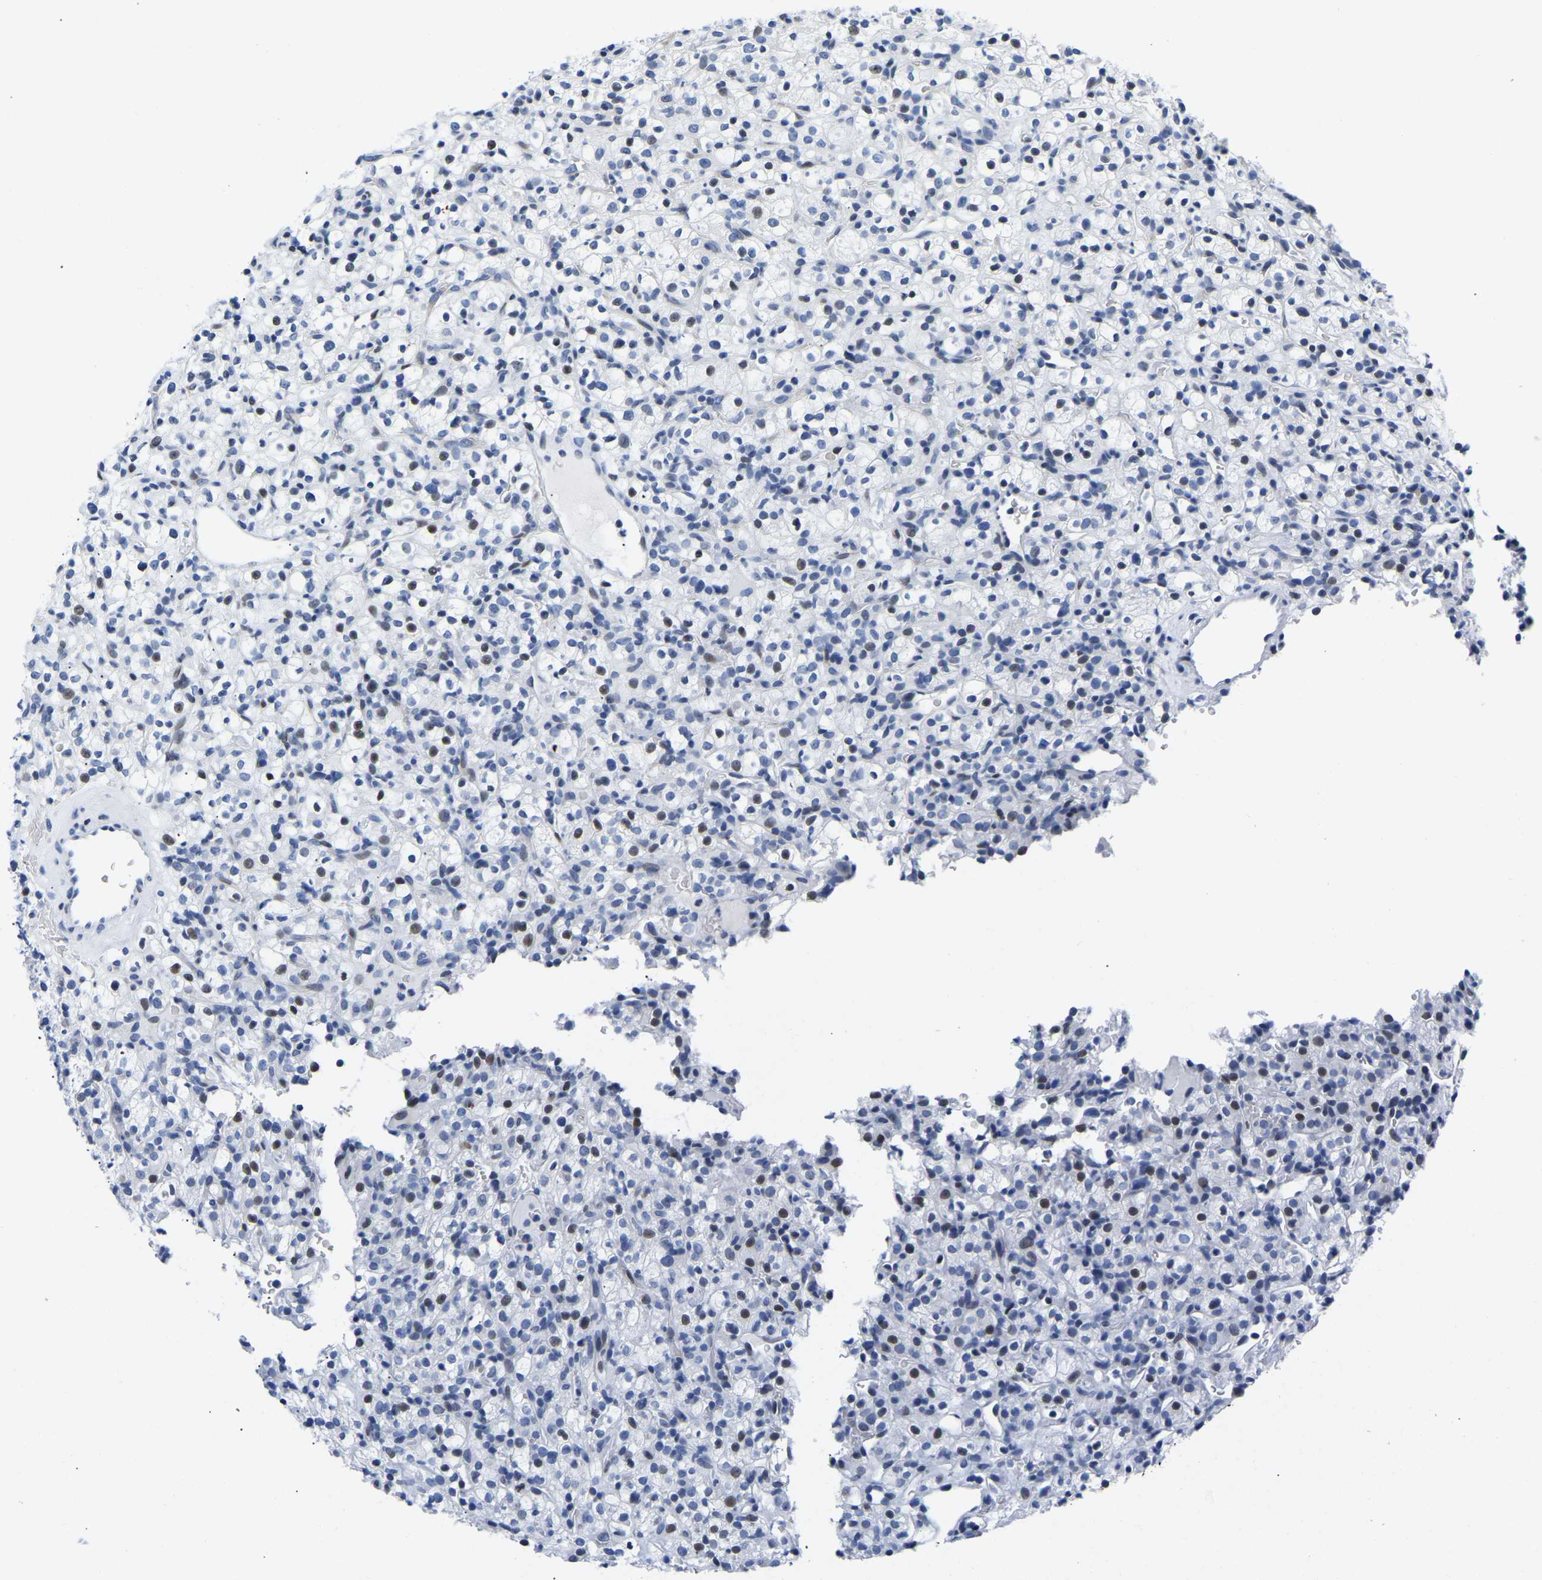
{"staining": {"intensity": "weak", "quantity": "<25%", "location": "nuclear"}, "tissue": "renal cancer", "cell_type": "Tumor cells", "image_type": "cancer", "snomed": [{"axis": "morphology", "description": "Normal tissue, NOS"}, {"axis": "morphology", "description": "Adenocarcinoma, NOS"}, {"axis": "topography", "description": "Kidney"}], "caption": "Renal cancer (adenocarcinoma) stained for a protein using immunohistochemistry (IHC) shows no positivity tumor cells.", "gene": "UPK3A", "patient": {"sex": "female", "age": 72}}